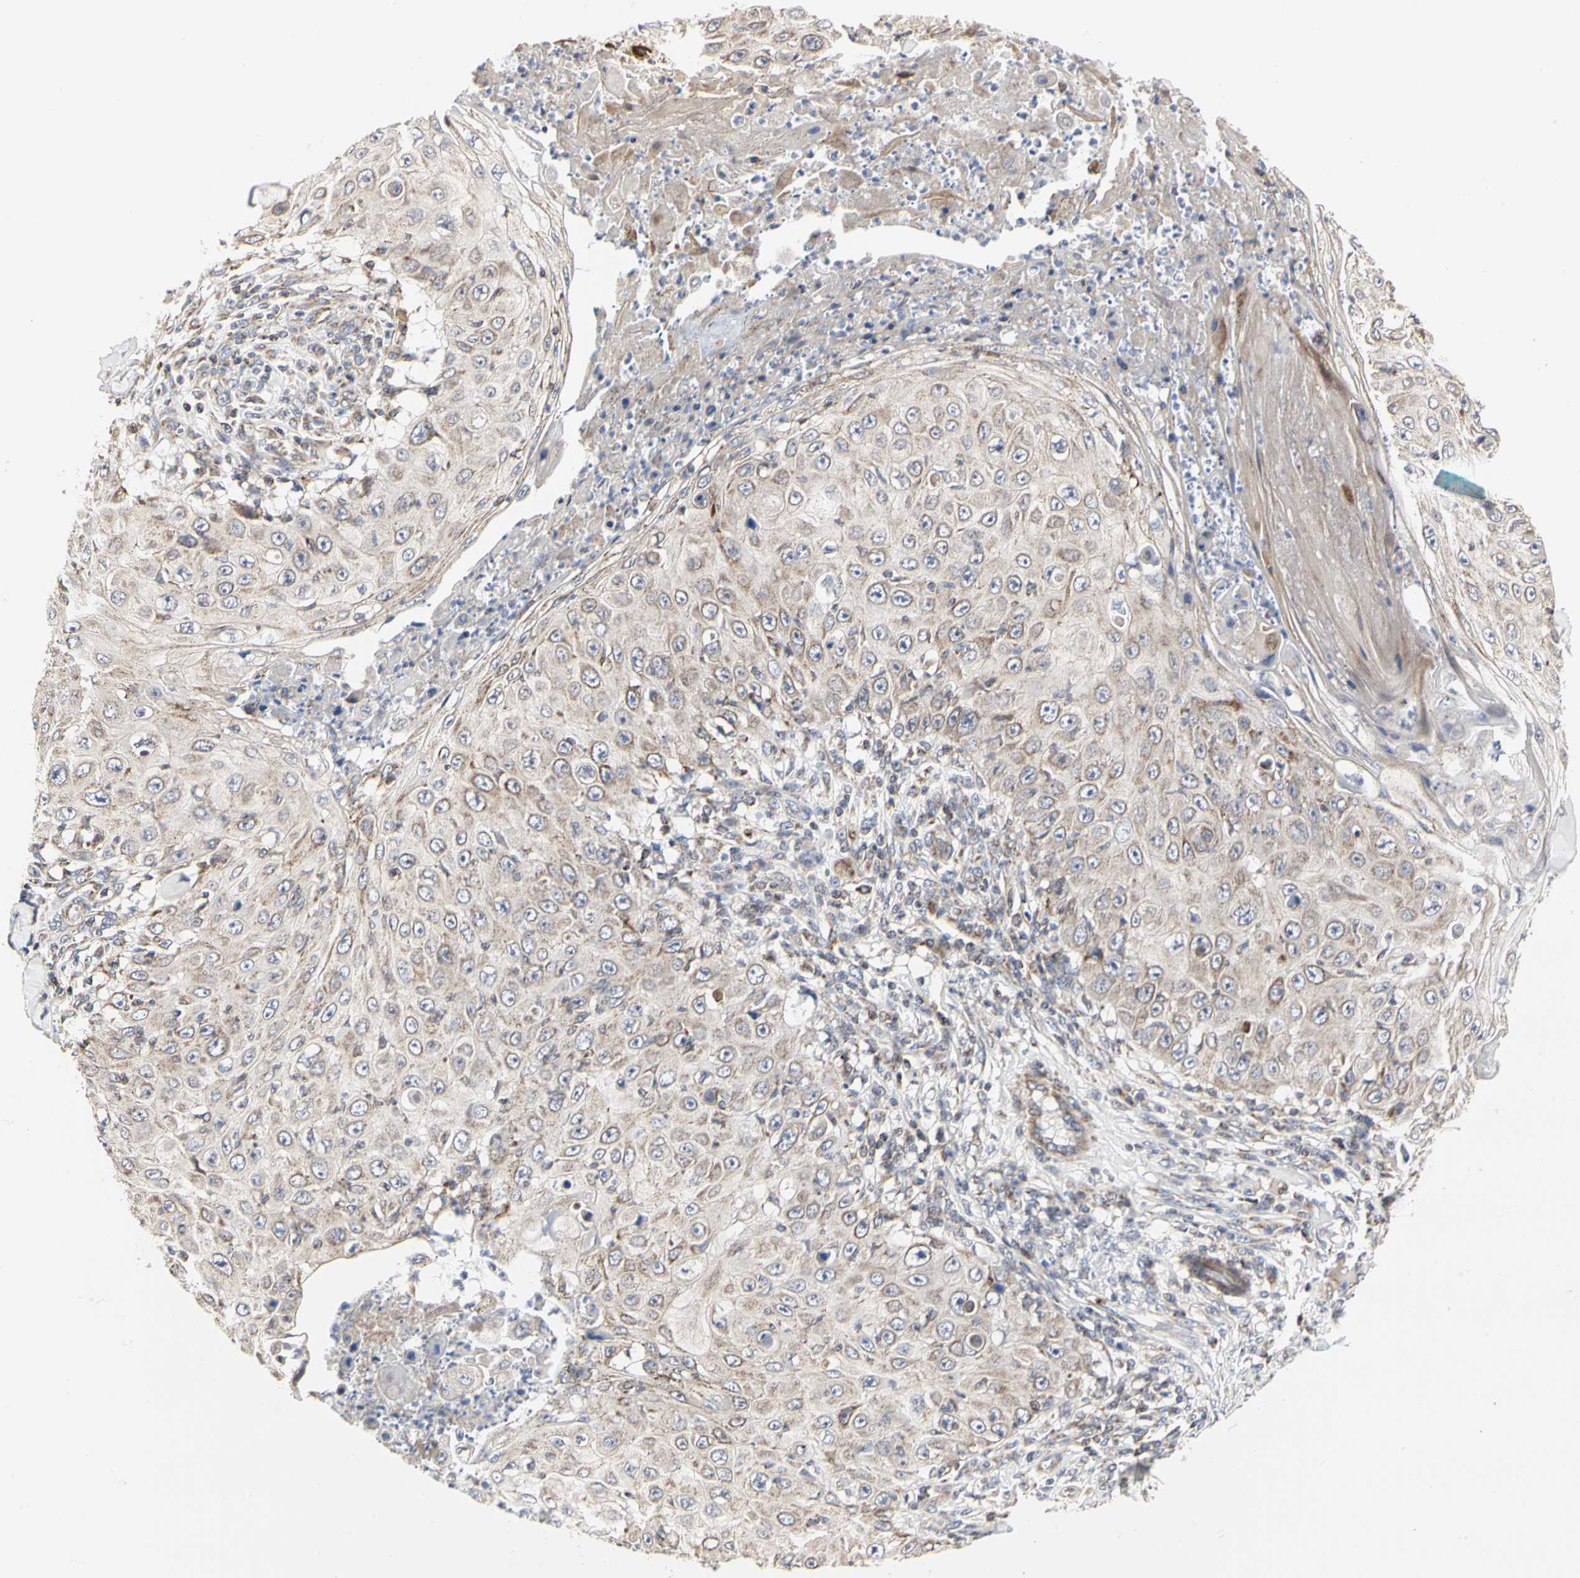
{"staining": {"intensity": "weak", "quantity": "<25%", "location": "cytoplasmic/membranous"}, "tissue": "skin cancer", "cell_type": "Tumor cells", "image_type": "cancer", "snomed": [{"axis": "morphology", "description": "Squamous cell carcinoma, NOS"}, {"axis": "topography", "description": "Skin"}], "caption": "Skin cancer (squamous cell carcinoma) was stained to show a protein in brown. There is no significant staining in tumor cells.", "gene": "TSKU", "patient": {"sex": "male", "age": 86}}